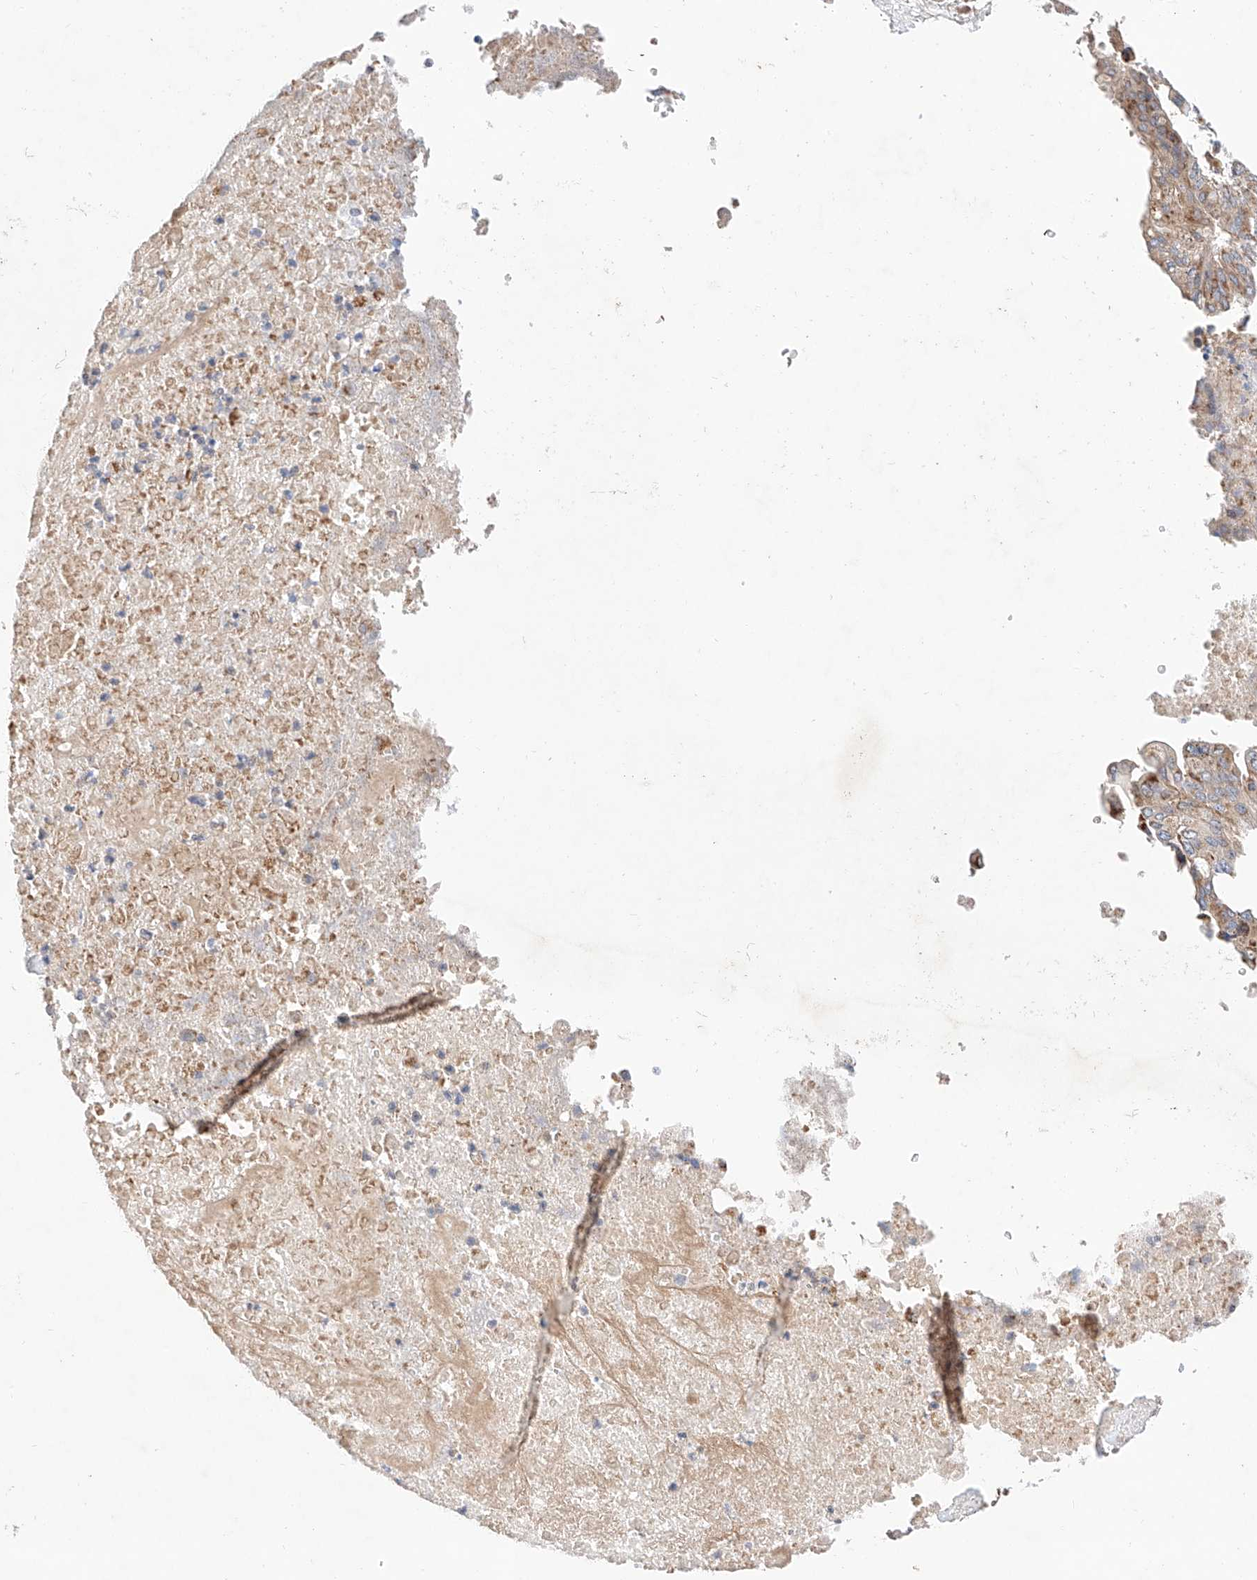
{"staining": {"intensity": "moderate", "quantity": ">75%", "location": "cytoplasmic/membranous"}, "tissue": "pancreatic cancer", "cell_type": "Tumor cells", "image_type": "cancer", "snomed": [{"axis": "morphology", "description": "Adenocarcinoma, NOS"}, {"axis": "topography", "description": "Pancreas"}], "caption": "A brown stain shows moderate cytoplasmic/membranous positivity of a protein in human pancreatic cancer (adenocarcinoma) tumor cells.", "gene": "NR1D1", "patient": {"sex": "female", "age": 77}}